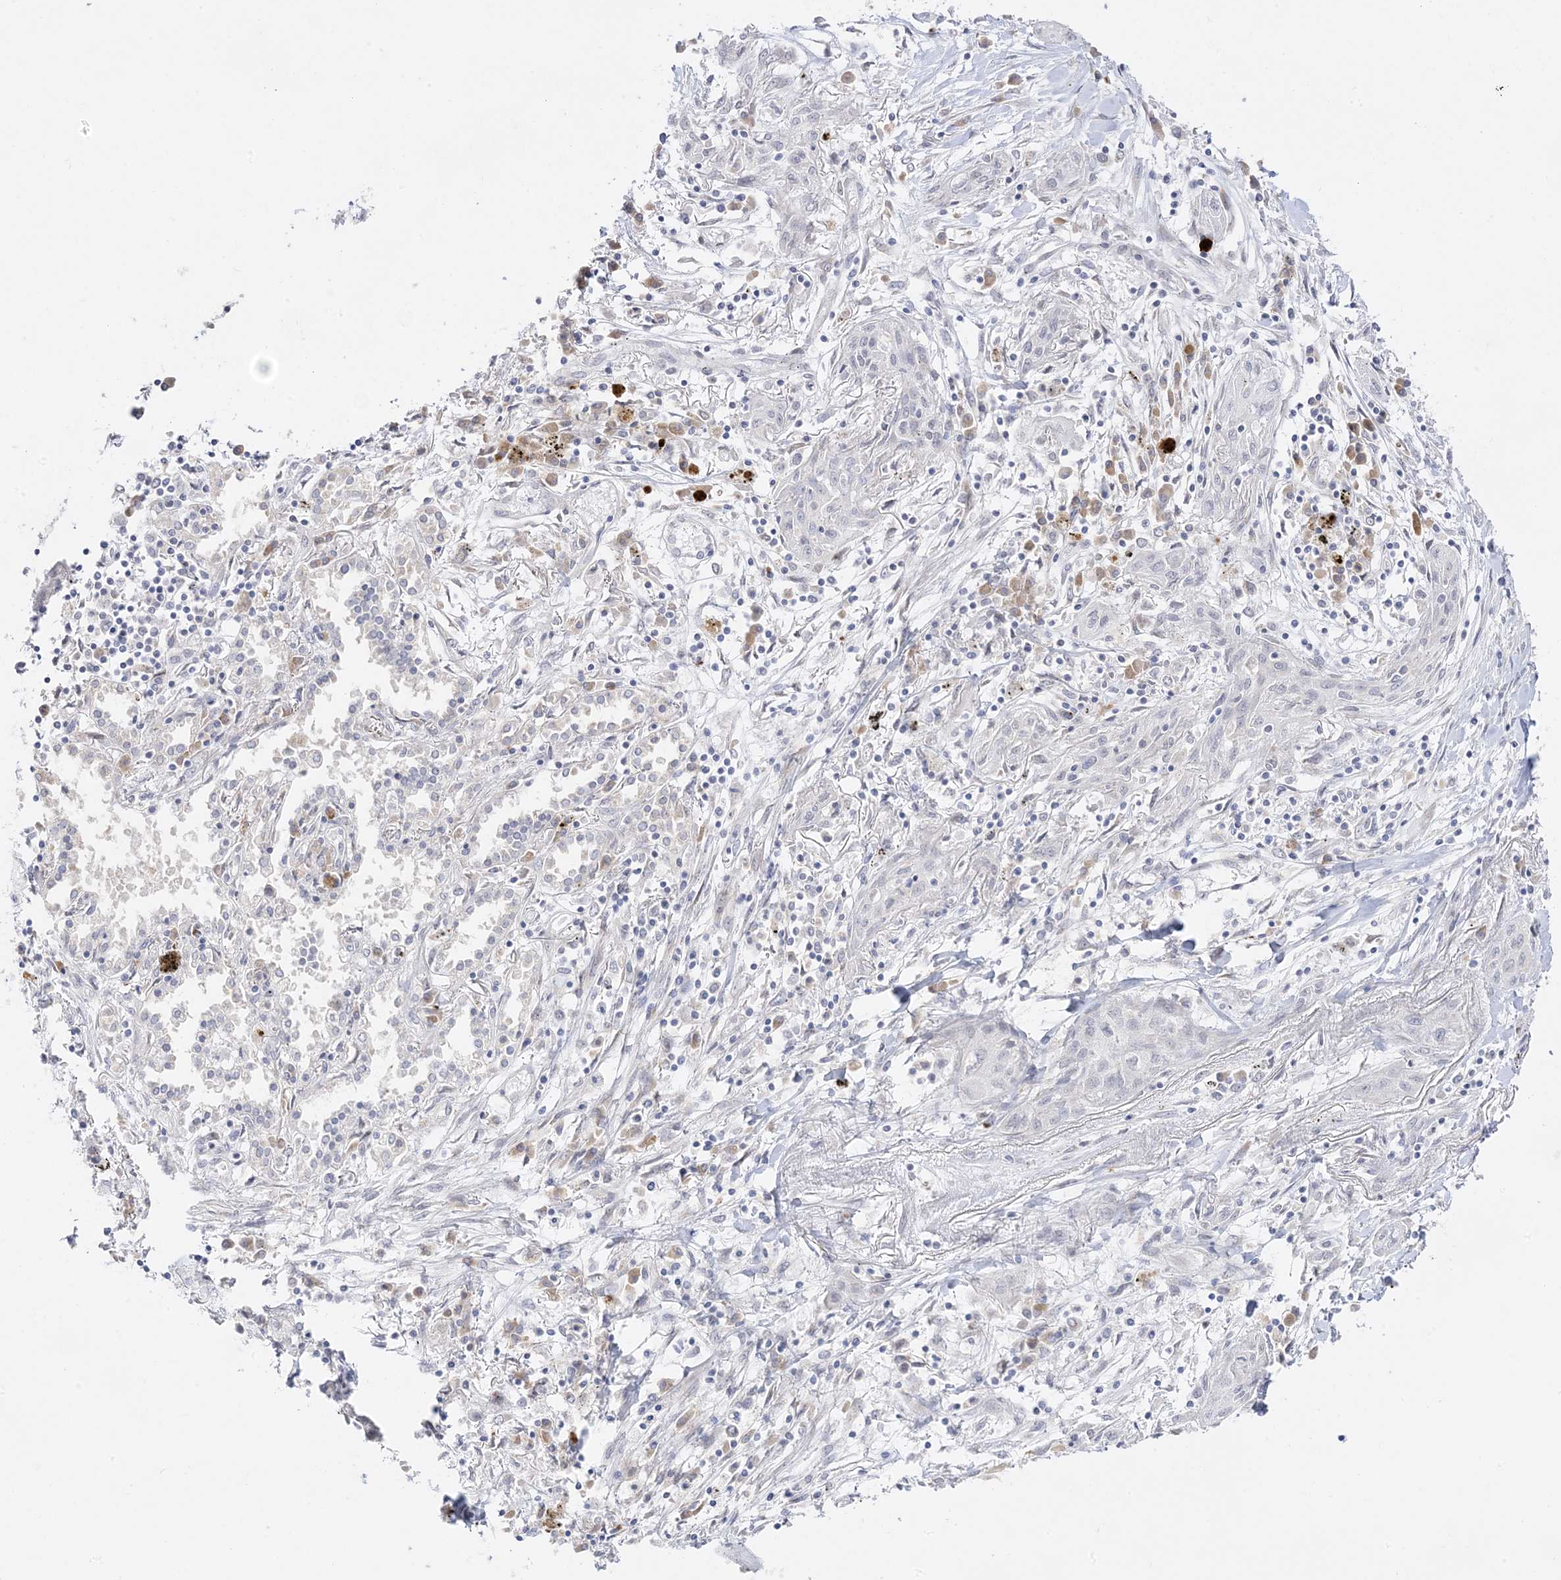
{"staining": {"intensity": "negative", "quantity": "none", "location": "none"}, "tissue": "lung cancer", "cell_type": "Tumor cells", "image_type": "cancer", "snomed": [{"axis": "morphology", "description": "Squamous cell carcinoma, NOS"}, {"axis": "topography", "description": "Lung"}], "caption": "The image displays no significant expression in tumor cells of lung cancer (squamous cell carcinoma).", "gene": "C2CD2", "patient": {"sex": "female", "age": 47}}